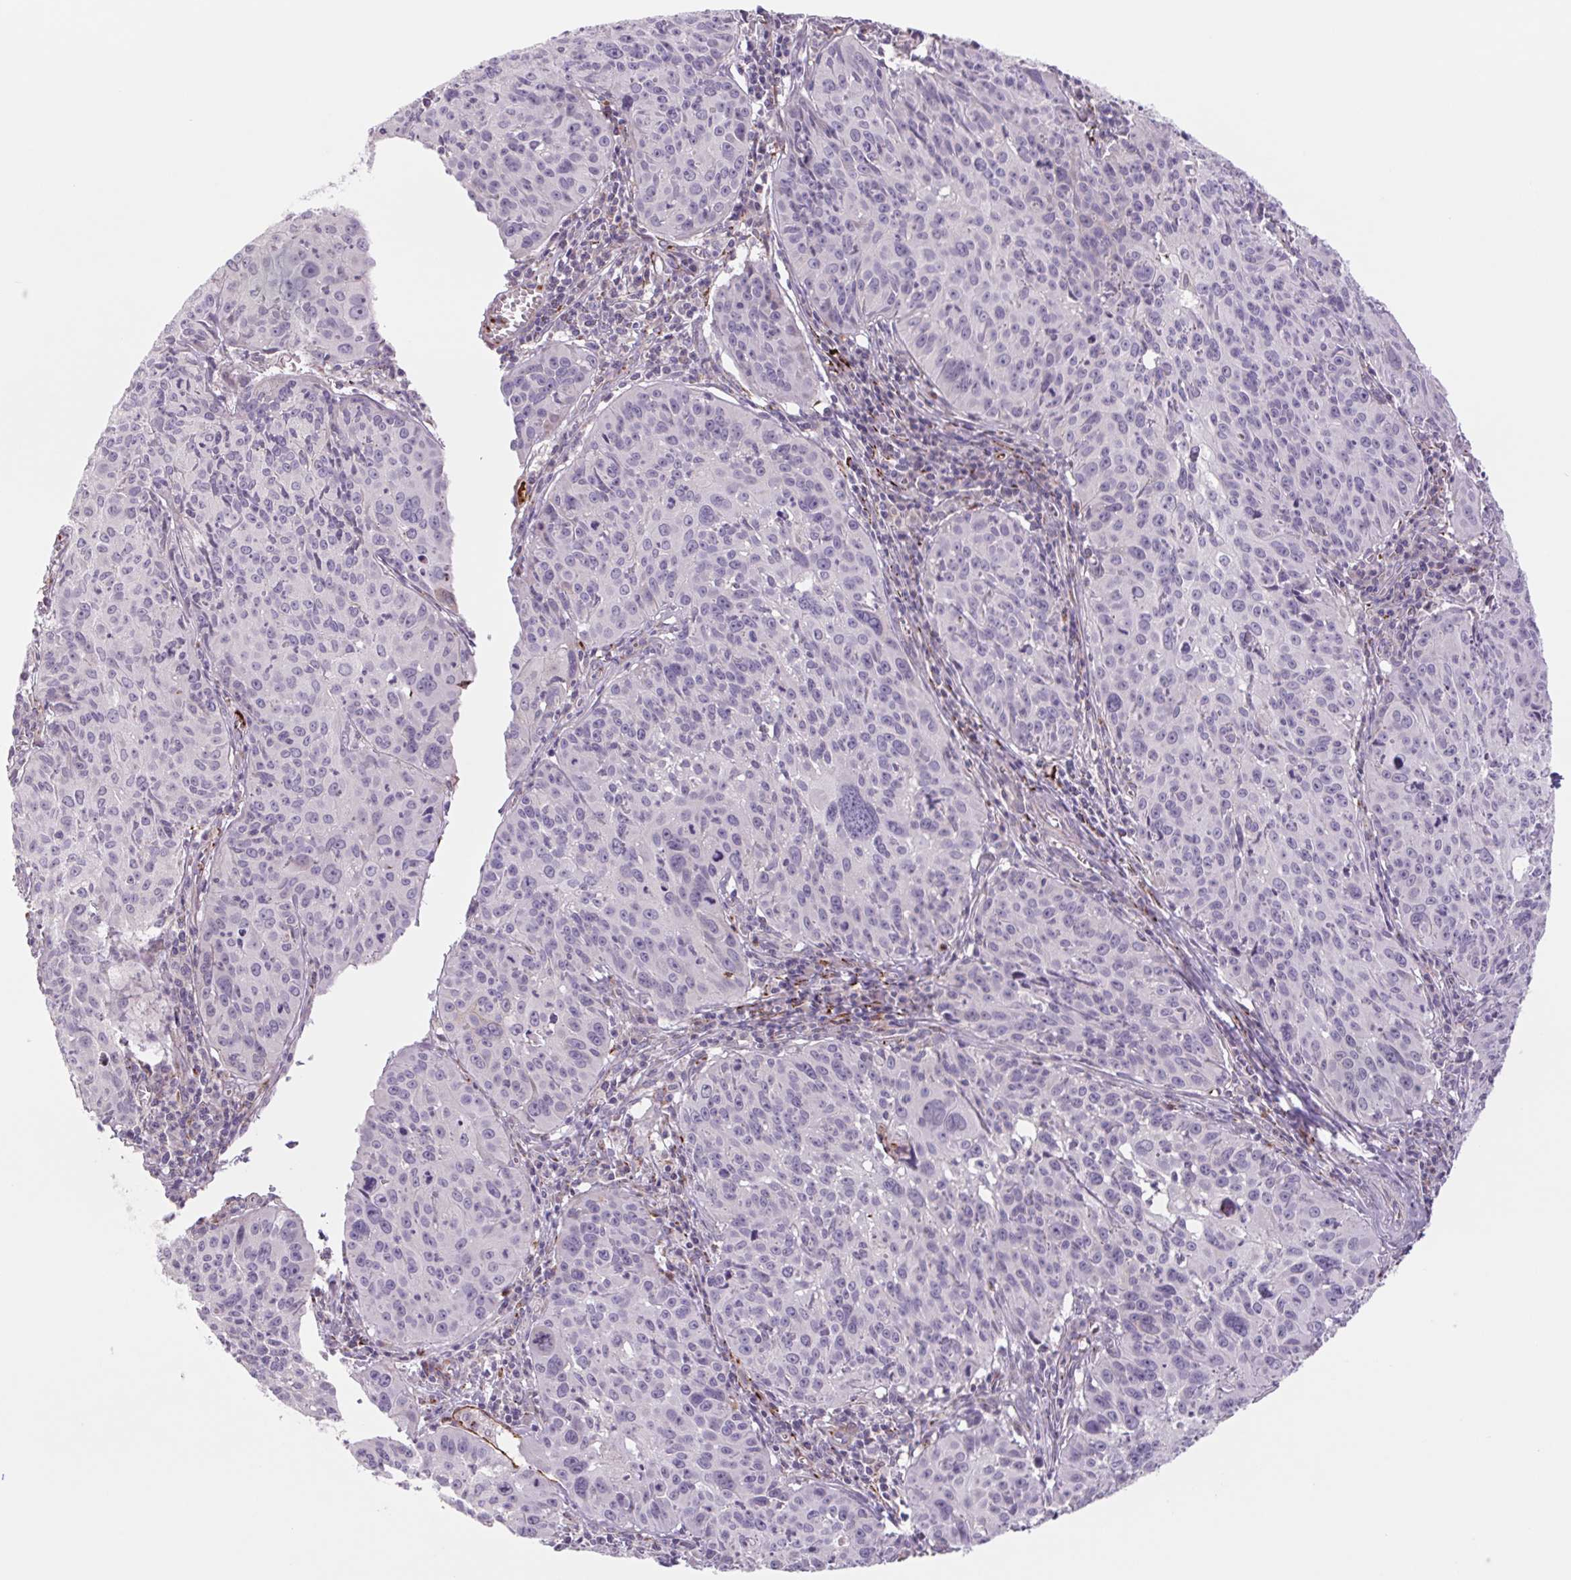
{"staining": {"intensity": "negative", "quantity": "none", "location": "none"}, "tissue": "cervical cancer", "cell_type": "Tumor cells", "image_type": "cancer", "snomed": [{"axis": "morphology", "description": "Squamous cell carcinoma, NOS"}, {"axis": "topography", "description": "Cervix"}], "caption": "High magnification brightfield microscopy of cervical cancer (squamous cell carcinoma) stained with DAB (brown) and counterstained with hematoxylin (blue): tumor cells show no significant staining.", "gene": "MS4A13", "patient": {"sex": "female", "age": 31}}